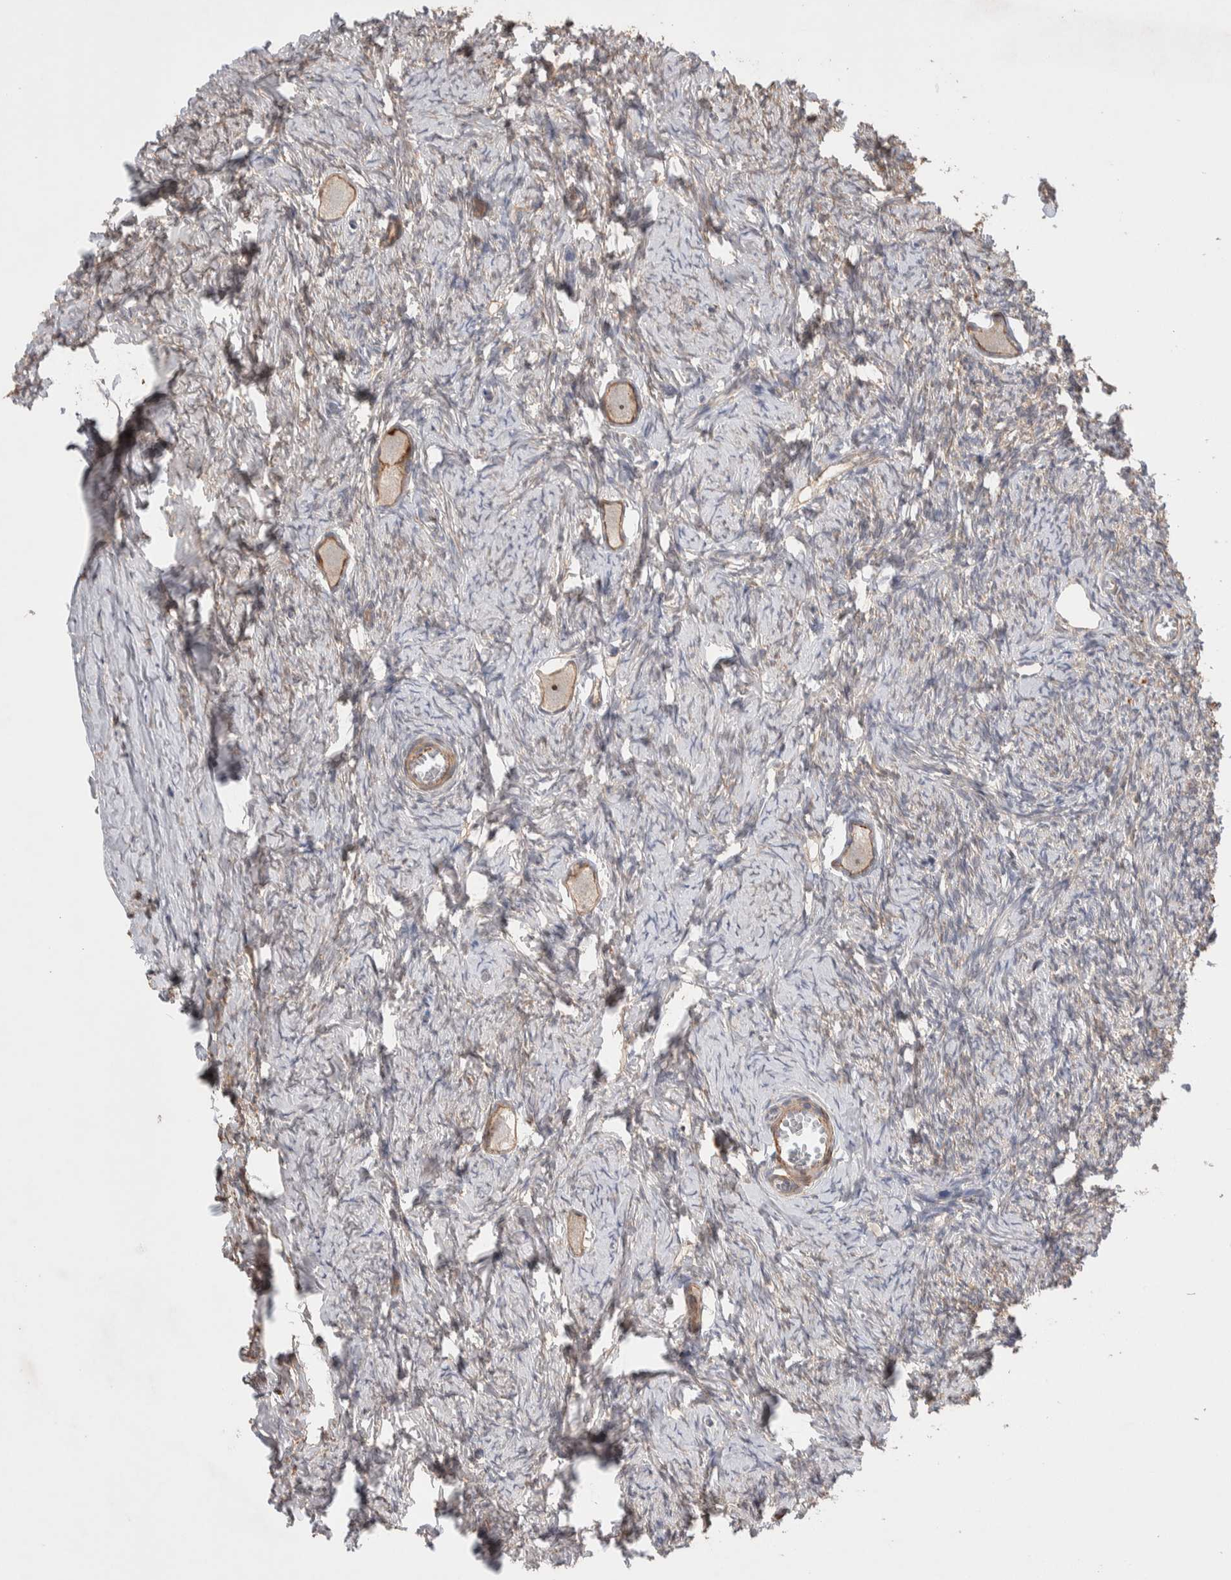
{"staining": {"intensity": "moderate", "quantity": "25%-75%", "location": "cytoplasmic/membranous,nuclear"}, "tissue": "ovary", "cell_type": "Follicle cells", "image_type": "normal", "snomed": [{"axis": "morphology", "description": "Normal tissue, NOS"}, {"axis": "topography", "description": "Ovary"}], "caption": "Normal ovary demonstrates moderate cytoplasmic/membranous,nuclear expression in about 25%-75% of follicle cells Nuclei are stained in blue..", "gene": "ZNF704", "patient": {"sex": "female", "age": 27}}